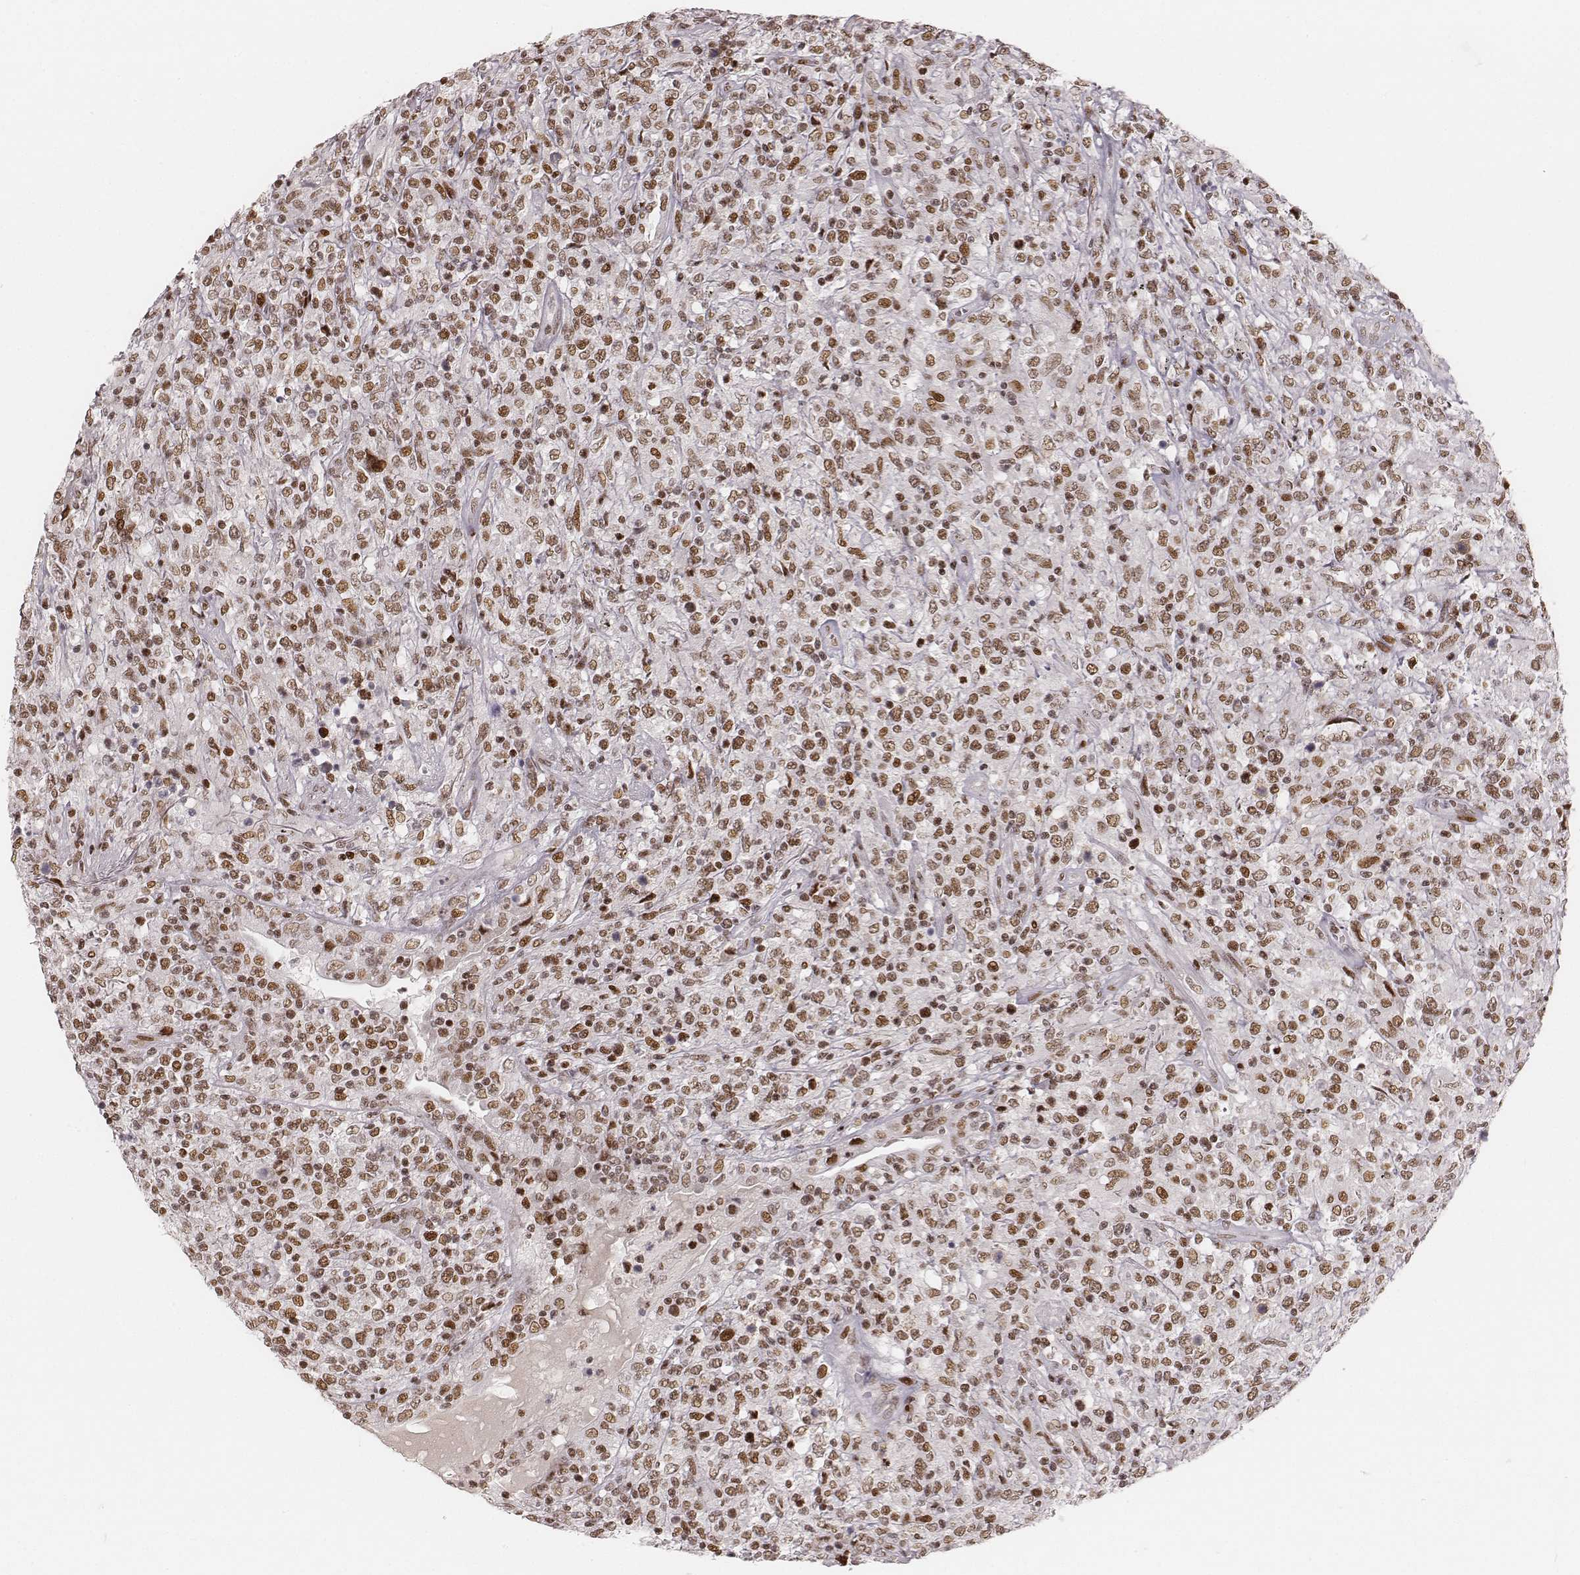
{"staining": {"intensity": "moderate", "quantity": ">75%", "location": "nuclear"}, "tissue": "lymphoma", "cell_type": "Tumor cells", "image_type": "cancer", "snomed": [{"axis": "morphology", "description": "Malignant lymphoma, non-Hodgkin's type, High grade"}, {"axis": "topography", "description": "Lung"}], "caption": "A micrograph of human lymphoma stained for a protein demonstrates moderate nuclear brown staining in tumor cells.", "gene": "HNRNPC", "patient": {"sex": "male", "age": 79}}